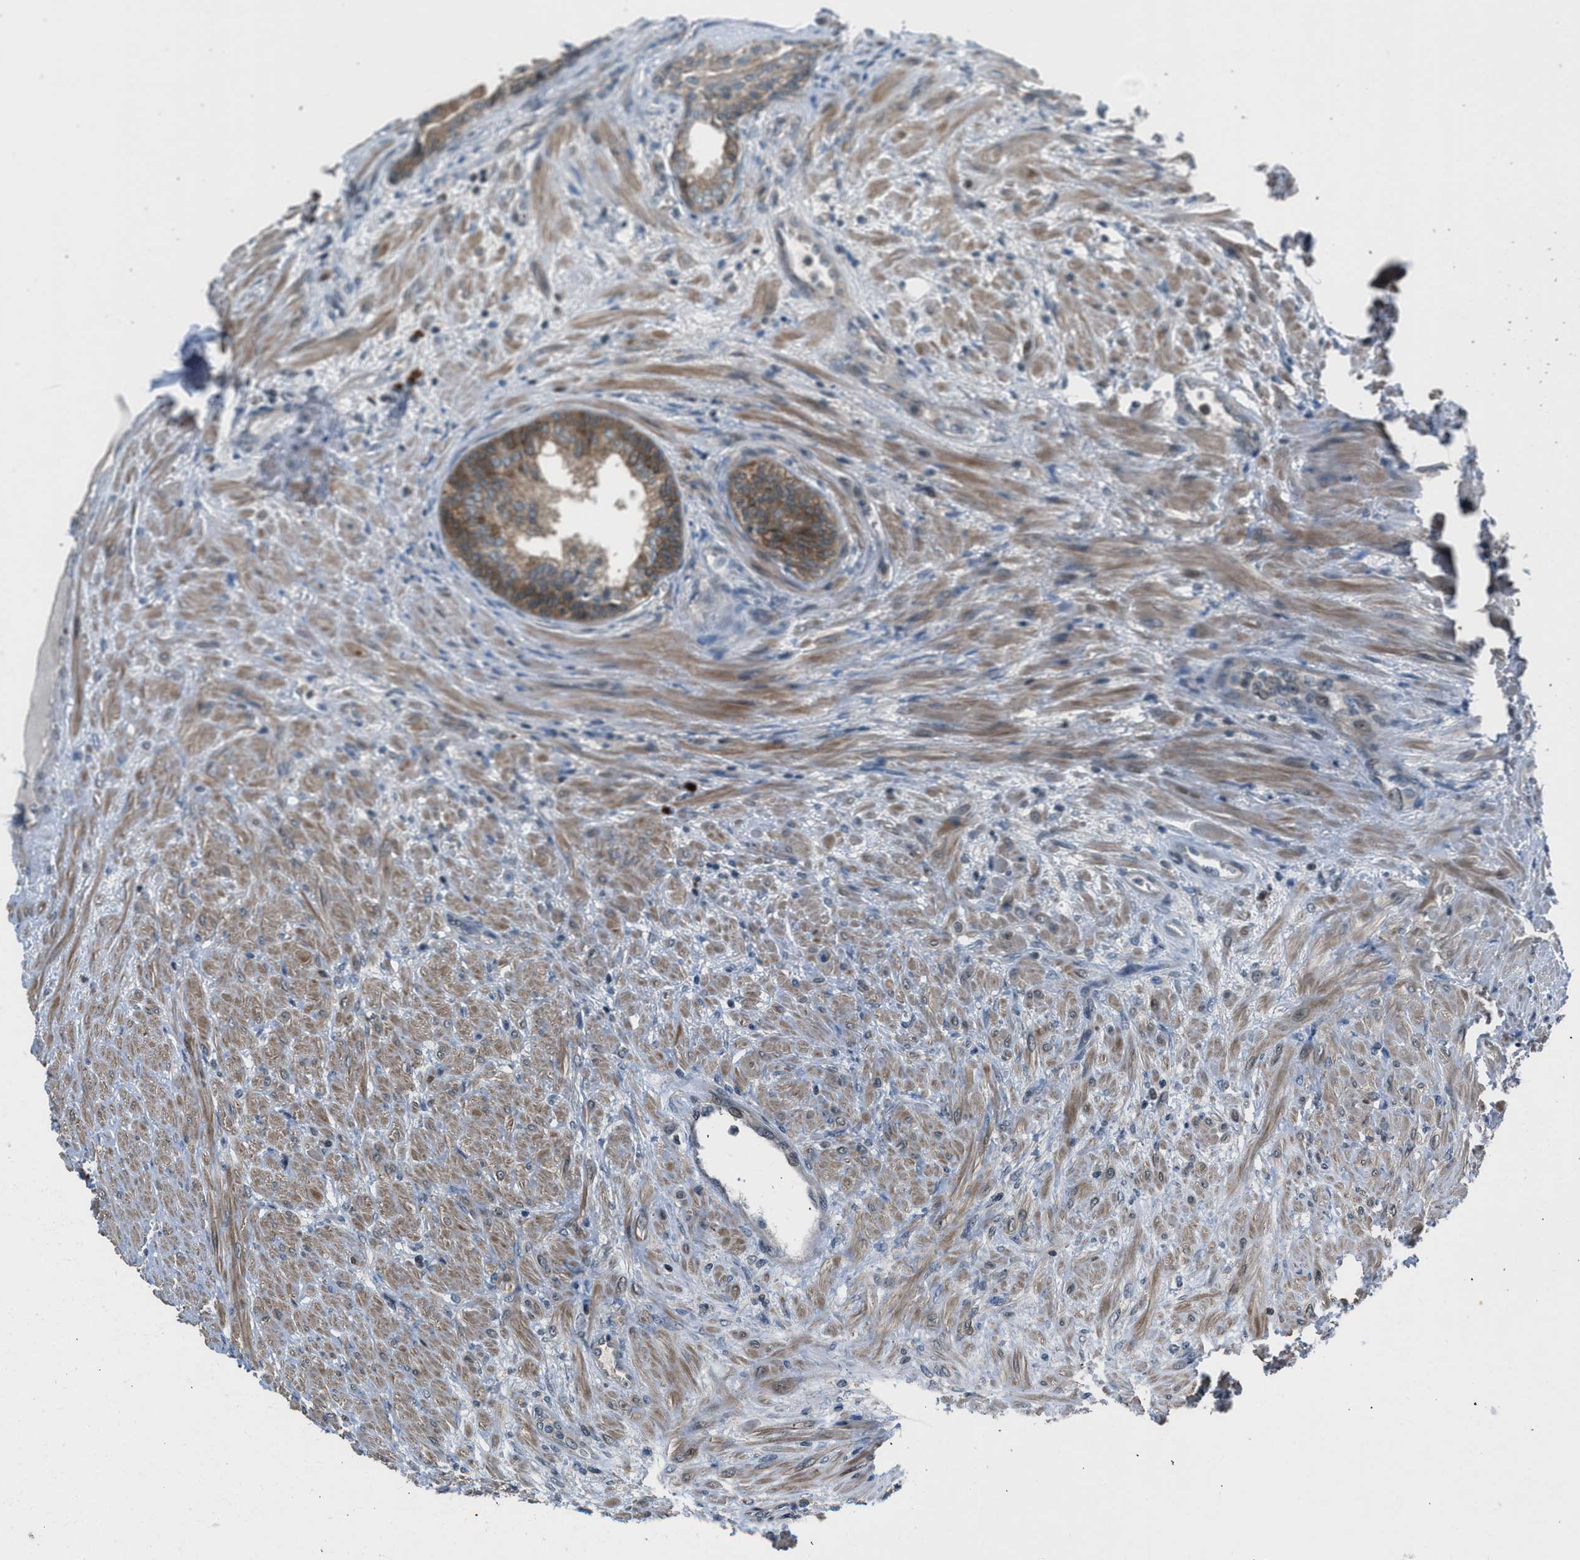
{"staining": {"intensity": "moderate", "quantity": ">75%", "location": "cytoplasmic/membranous"}, "tissue": "prostate", "cell_type": "Glandular cells", "image_type": "normal", "snomed": [{"axis": "morphology", "description": "Normal tissue, NOS"}, {"axis": "topography", "description": "Prostate"}], "caption": "Glandular cells reveal moderate cytoplasmic/membranous positivity in approximately >75% of cells in normal prostate.", "gene": "LMLN", "patient": {"sex": "male", "age": 76}}